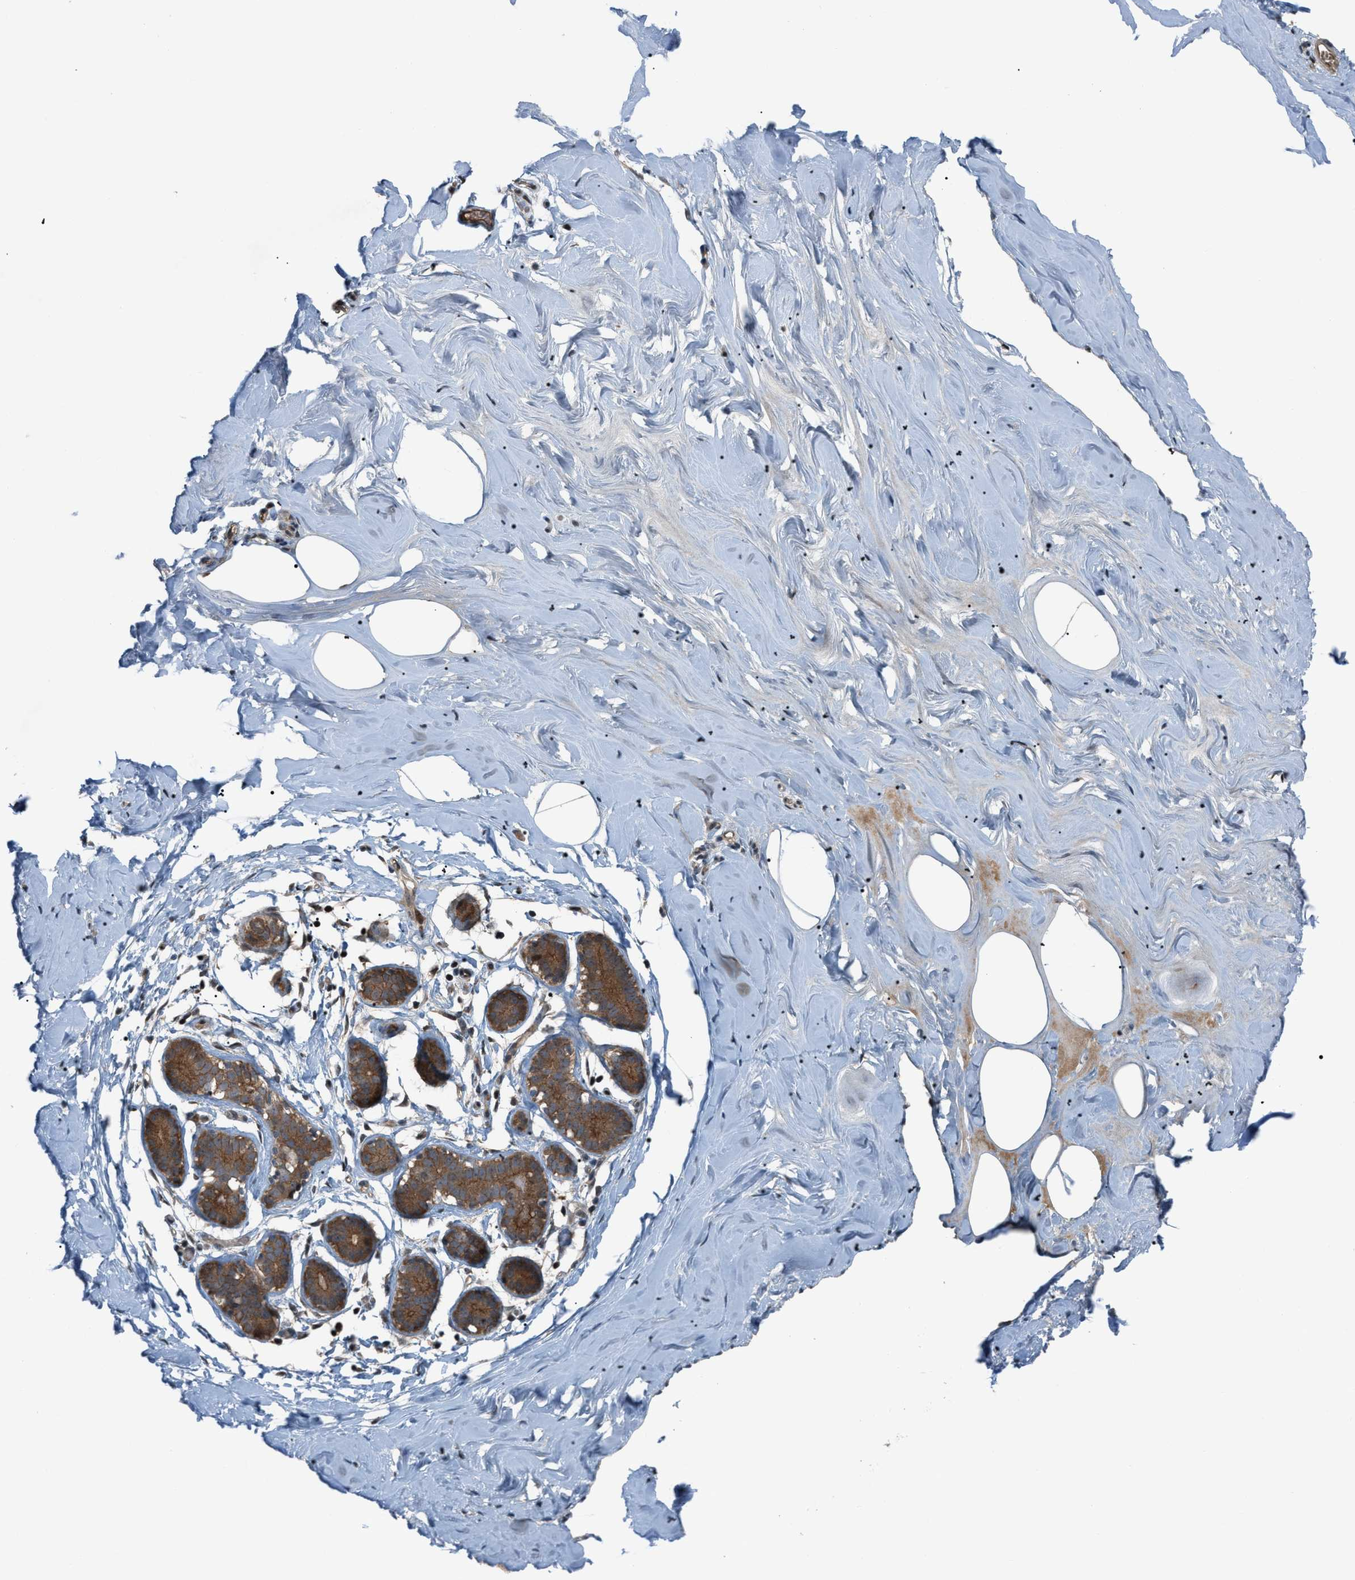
{"staining": {"intensity": "moderate", "quantity": "<25%", "location": "cytoplasmic/membranous,nuclear"}, "tissue": "adipose tissue", "cell_type": "Adipocytes", "image_type": "normal", "snomed": [{"axis": "morphology", "description": "Normal tissue, NOS"}, {"axis": "morphology", "description": "Fibrosis, NOS"}, {"axis": "topography", "description": "Breast"}, {"axis": "topography", "description": "Adipose tissue"}], "caption": "IHC micrograph of benign adipose tissue: adipose tissue stained using immunohistochemistry (IHC) shows low levels of moderate protein expression localized specifically in the cytoplasmic/membranous,nuclear of adipocytes, appearing as a cytoplasmic/membranous,nuclear brown color.", "gene": "RFFL", "patient": {"sex": "female", "age": 39}}